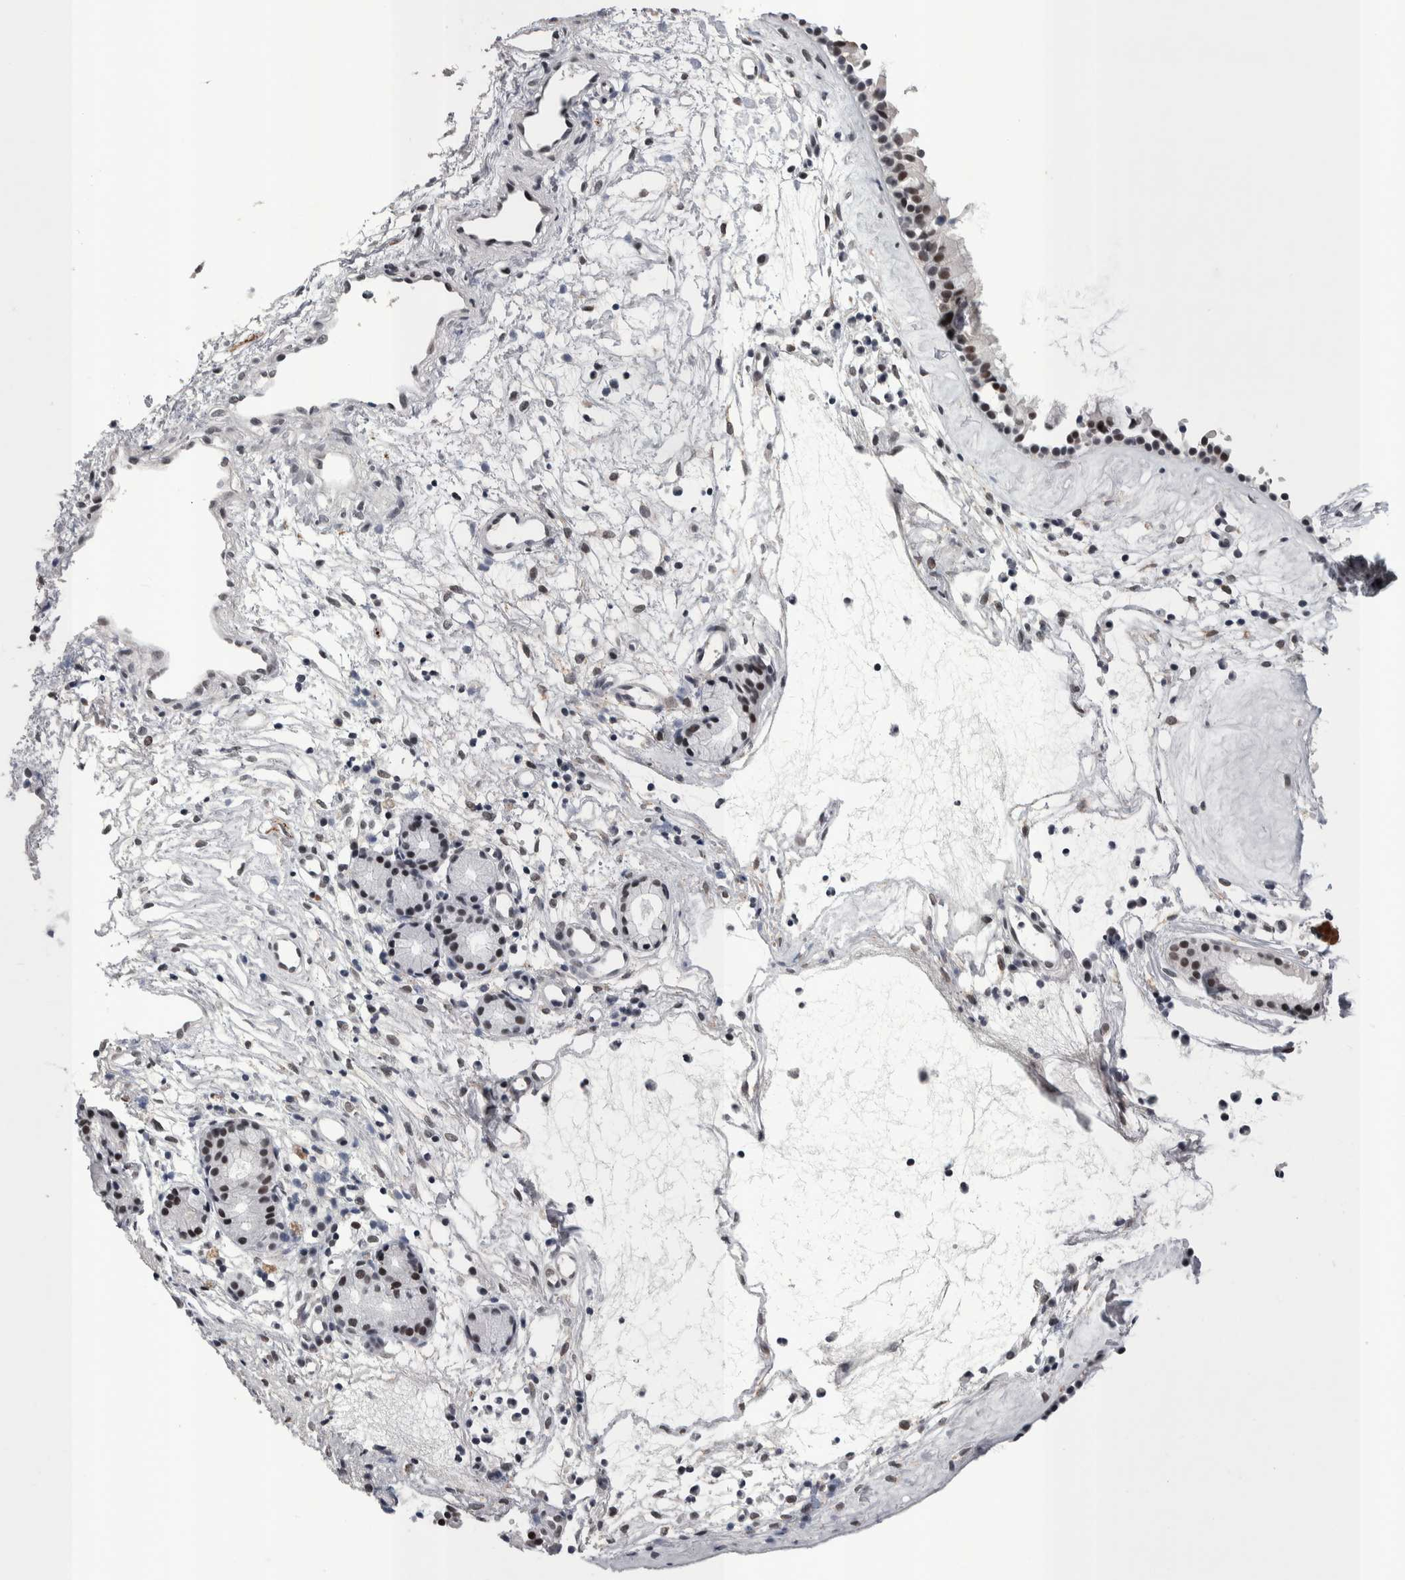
{"staining": {"intensity": "strong", "quantity": ">75%", "location": "nuclear"}, "tissue": "nasopharynx", "cell_type": "Respiratory epithelial cells", "image_type": "normal", "snomed": [{"axis": "morphology", "description": "Normal tissue, NOS"}, {"axis": "topography", "description": "Nasopharynx"}], "caption": "Immunohistochemistry staining of benign nasopharynx, which shows high levels of strong nuclear positivity in about >75% of respiratory epithelial cells indicating strong nuclear protein staining. The staining was performed using DAB (brown) for protein detection and nuclei were counterstained in hematoxylin (blue).", "gene": "DMTF1", "patient": {"sex": "female", "age": 42}}